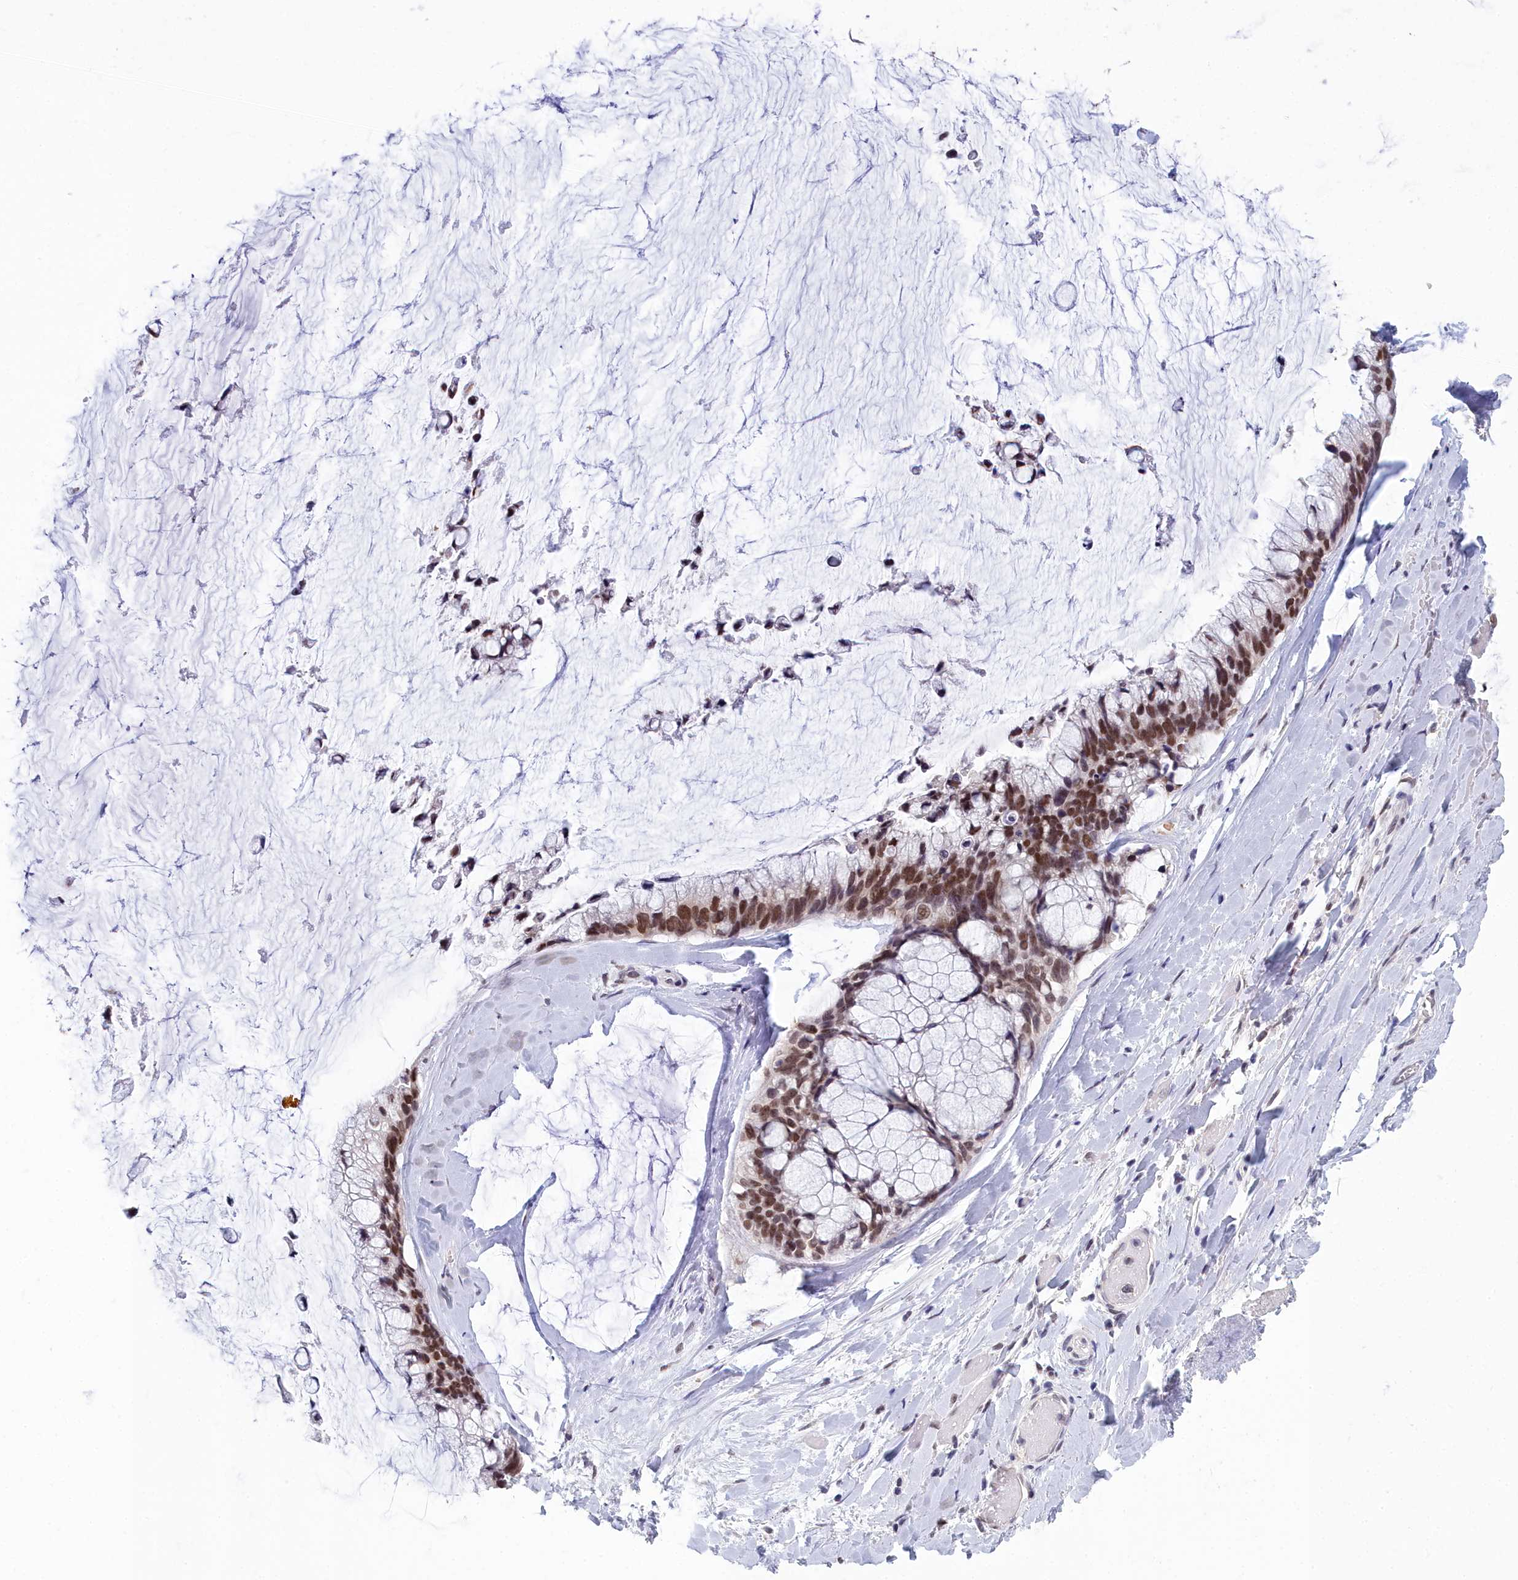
{"staining": {"intensity": "moderate", "quantity": ">75%", "location": "nuclear"}, "tissue": "ovarian cancer", "cell_type": "Tumor cells", "image_type": "cancer", "snomed": [{"axis": "morphology", "description": "Cystadenocarcinoma, mucinous, NOS"}, {"axis": "topography", "description": "Ovary"}], "caption": "Moderate nuclear positivity for a protein is appreciated in about >75% of tumor cells of ovarian mucinous cystadenocarcinoma using immunohistochemistry.", "gene": "CCDC97", "patient": {"sex": "female", "age": 39}}